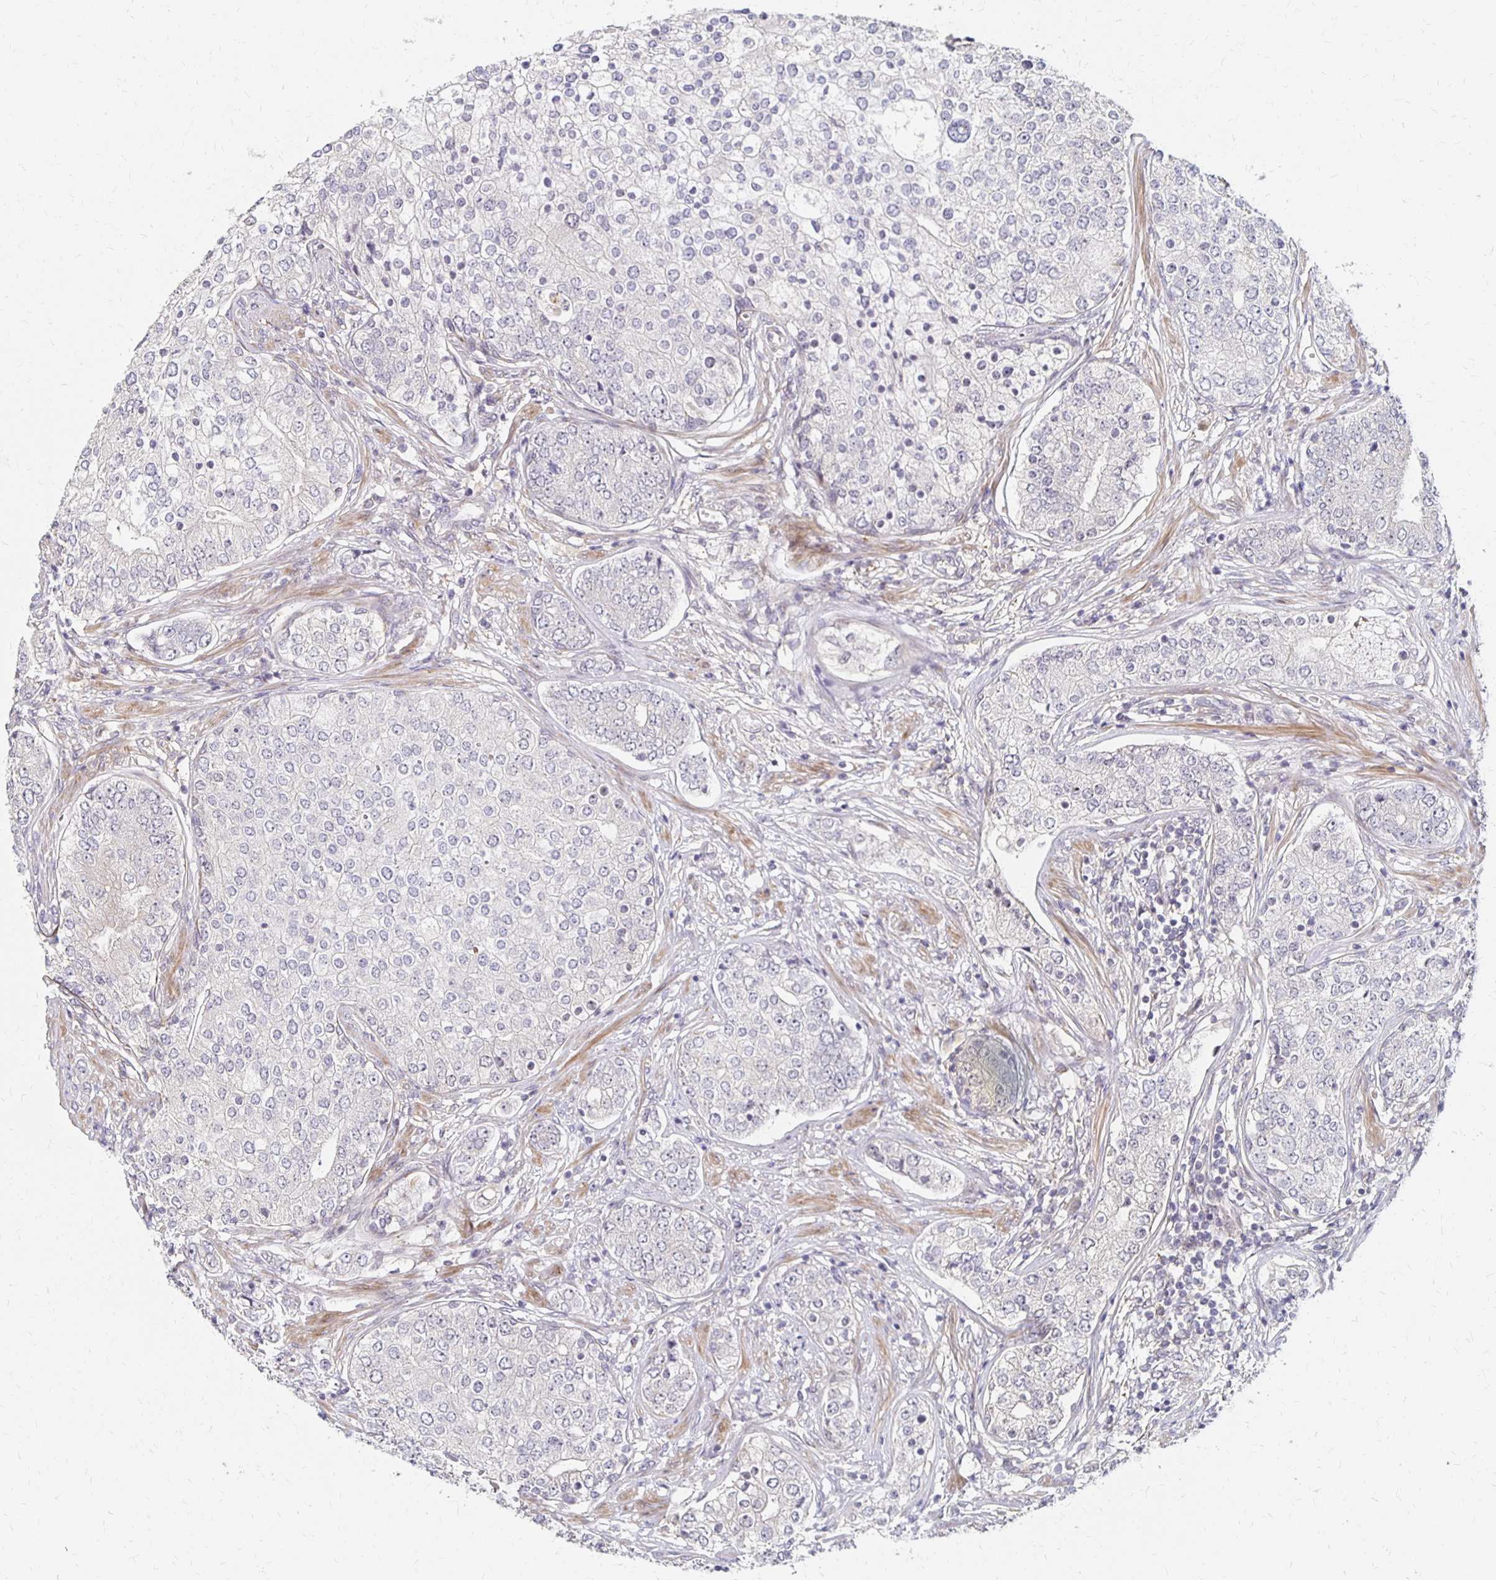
{"staining": {"intensity": "negative", "quantity": "none", "location": "none"}, "tissue": "prostate cancer", "cell_type": "Tumor cells", "image_type": "cancer", "snomed": [{"axis": "morphology", "description": "Adenocarcinoma, High grade"}, {"axis": "topography", "description": "Prostate"}], "caption": "An immunohistochemistry (IHC) image of prostate adenocarcinoma (high-grade) is shown. There is no staining in tumor cells of prostate adenocarcinoma (high-grade).", "gene": "PRKCB", "patient": {"sex": "male", "age": 60}}